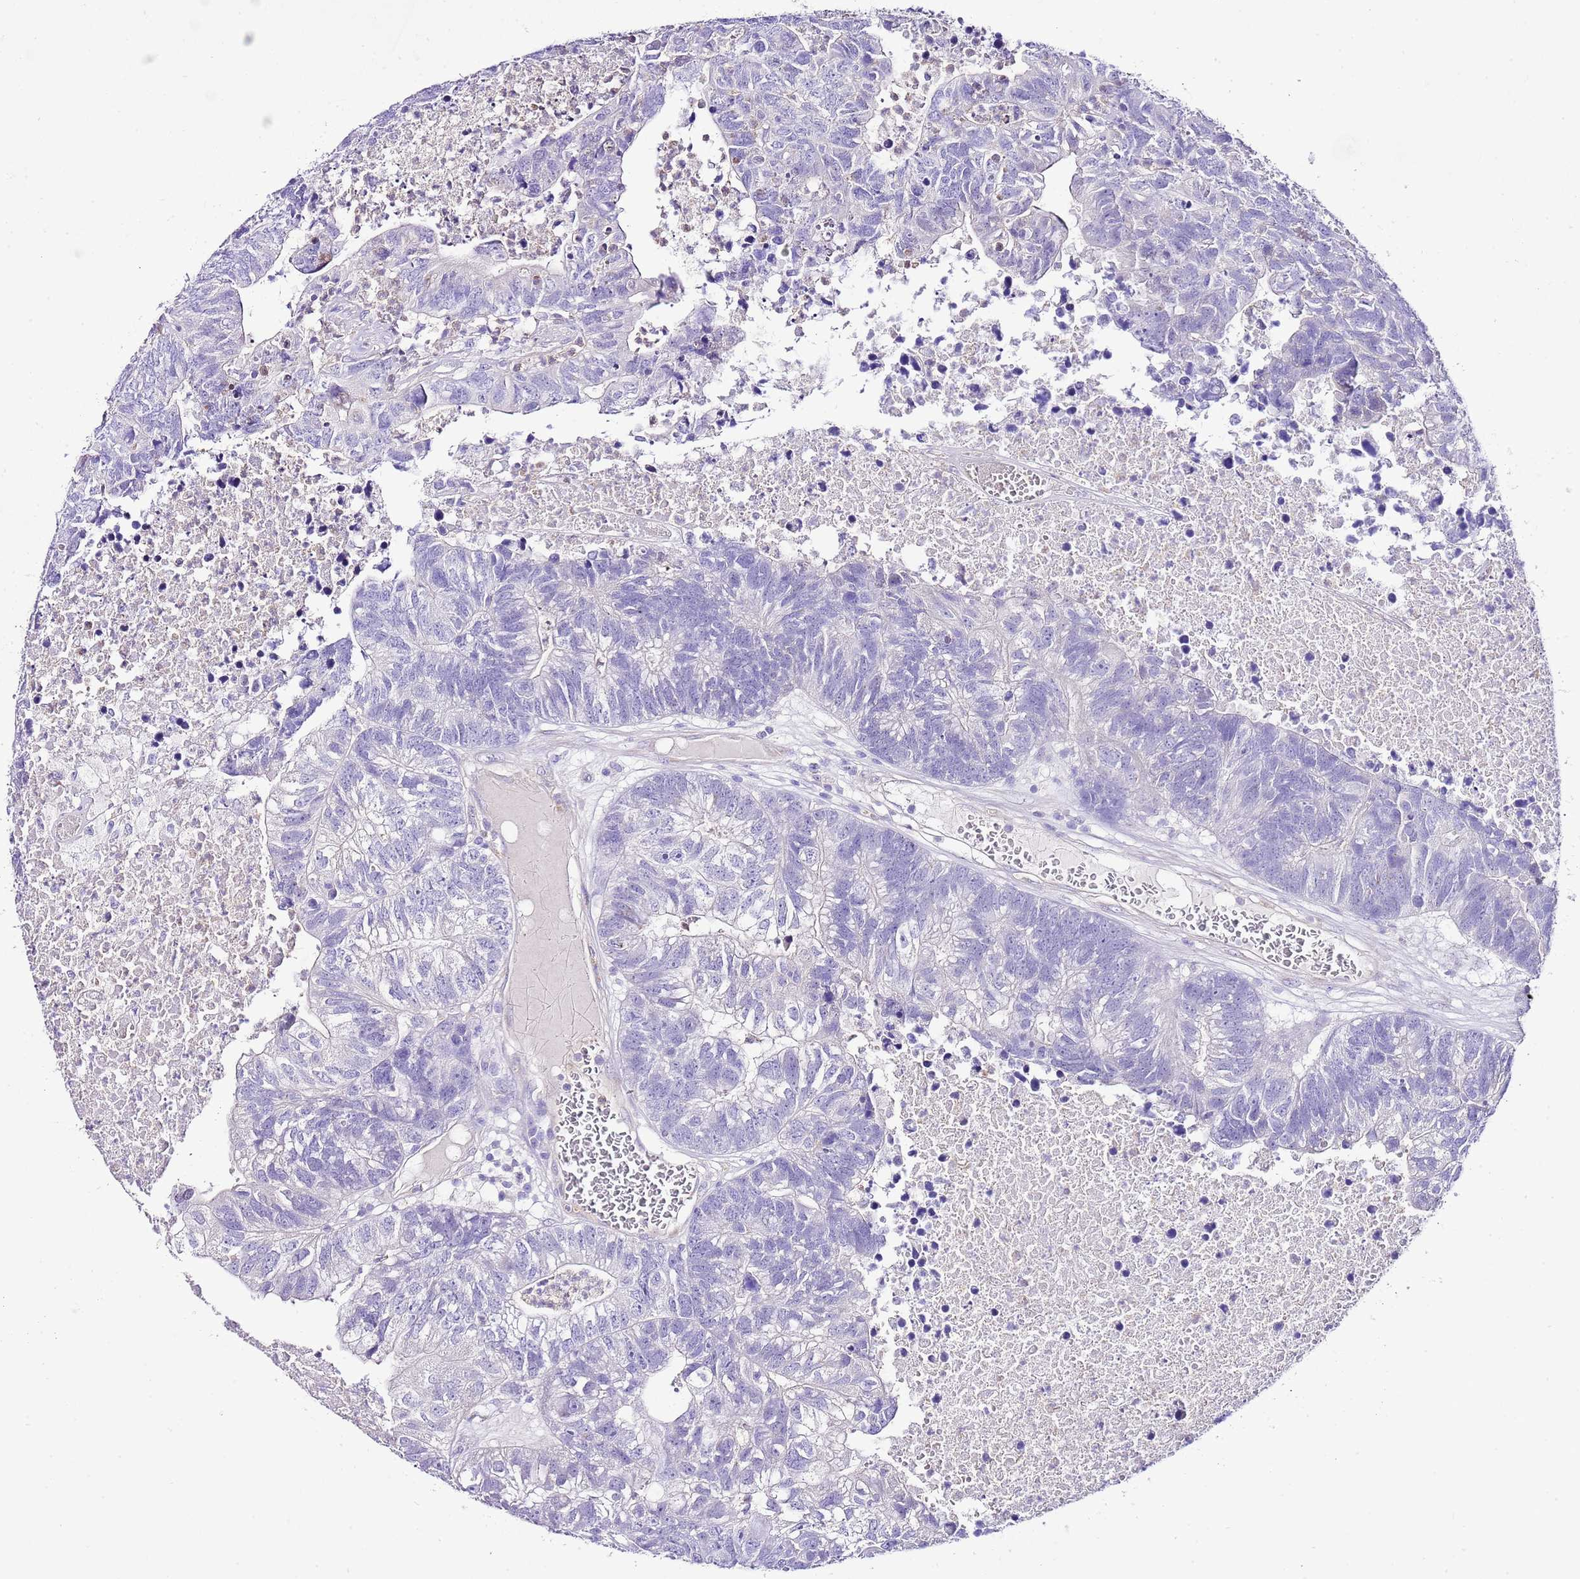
{"staining": {"intensity": "negative", "quantity": "none", "location": "none"}, "tissue": "colorectal cancer", "cell_type": "Tumor cells", "image_type": "cancer", "snomed": [{"axis": "morphology", "description": "Adenocarcinoma, NOS"}, {"axis": "topography", "description": "Colon"}], "caption": "An IHC image of adenocarcinoma (colorectal) is shown. There is no staining in tumor cells of adenocarcinoma (colorectal).", "gene": "BHLHA15", "patient": {"sex": "female", "age": 48}}